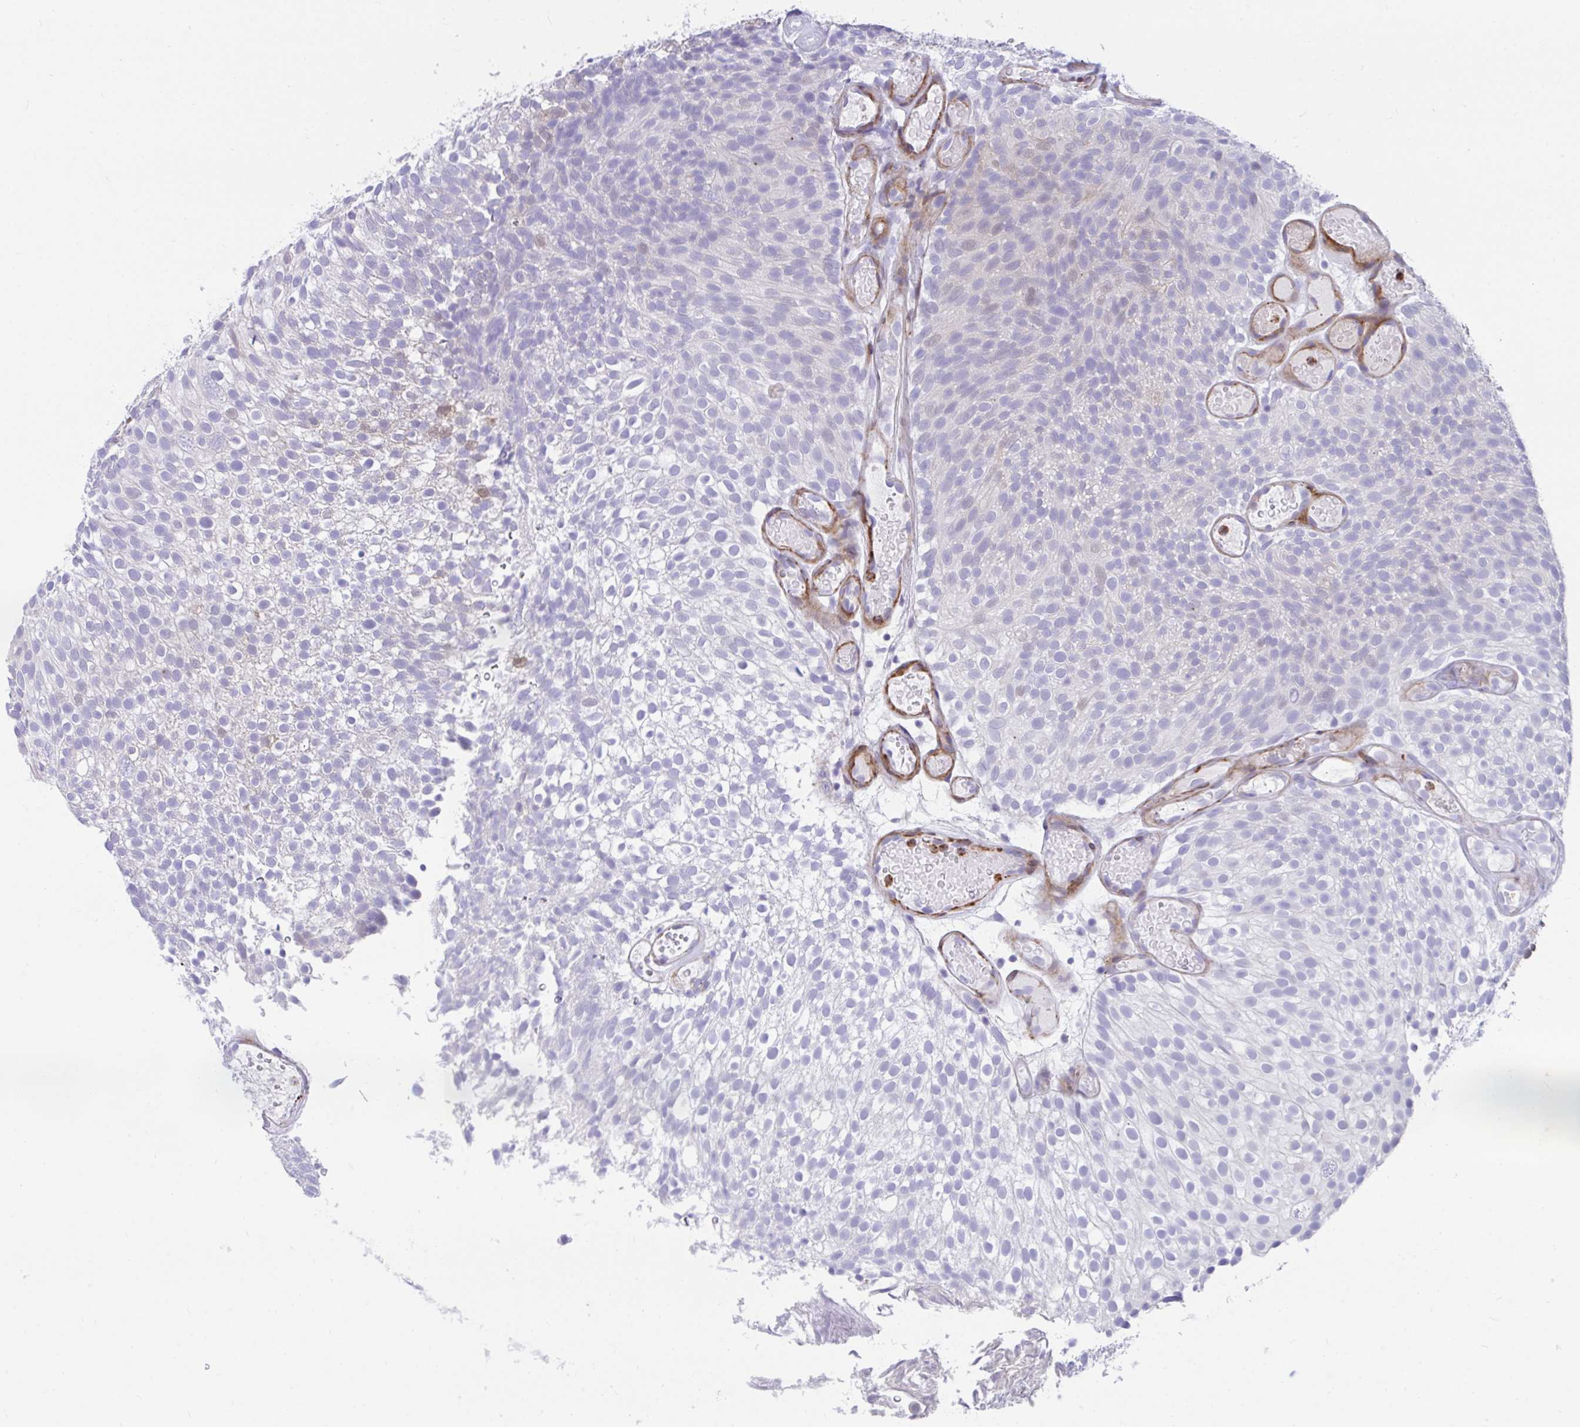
{"staining": {"intensity": "weak", "quantity": "<25%", "location": "cytoplasmic/membranous,nuclear"}, "tissue": "urothelial cancer", "cell_type": "Tumor cells", "image_type": "cancer", "snomed": [{"axis": "morphology", "description": "Urothelial carcinoma, Low grade"}, {"axis": "topography", "description": "Urinary bladder"}], "caption": "DAB (3,3'-diaminobenzidine) immunohistochemical staining of urothelial carcinoma (low-grade) shows no significant staining in tumor cells. The staining was performed using DAB (3,3'-diaminobenzidine) to visualize the protein expression in brown, while the nuclei were stained in blue with hematoxylin (Magnification: 20x).", "gene": "CSTB", "patient": {"sex": "male", "age": 78}}